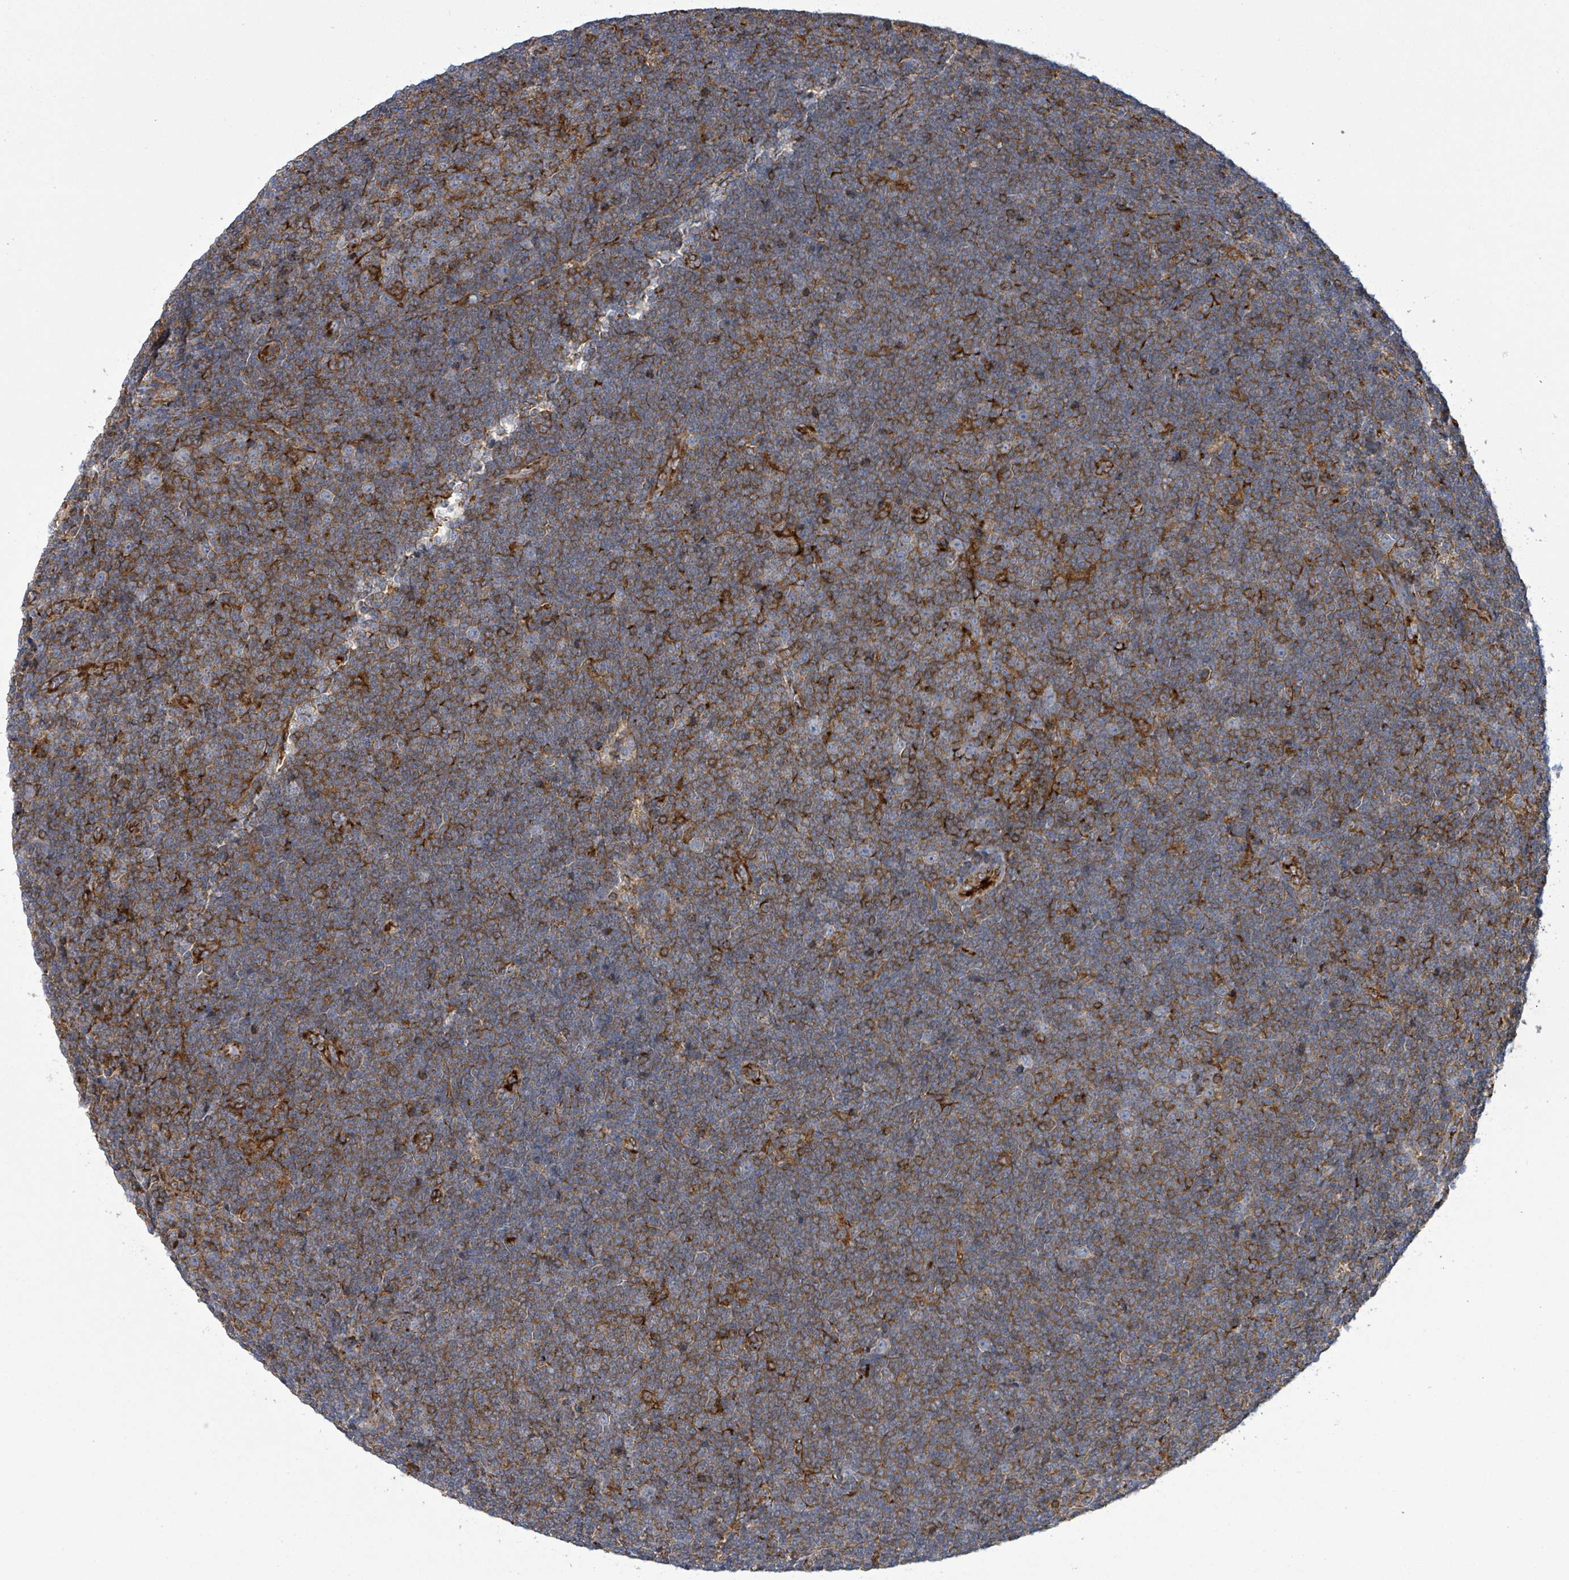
{"staining": {"intensity": "moderate", "quantity": "25%-75%", "location": "cytoplasmic/membranous"}, "tissue": "lymphoma", "cell_type": "Tumor cells", "image_type": "cancer", "snomed": [{"axis": "morphology", "description": "Malignant lymphoma, non-Hodgkin's type, Low grade"}, {"axis": "topography", "description": "Lymph node"}], "caption": "A brown stain highlights moderate cytoplasmic/membranous staining of a protein in human lymphoma tumor cells.", "gene": "EGFL7", "patient": {"sex": "male", "age": 48}}